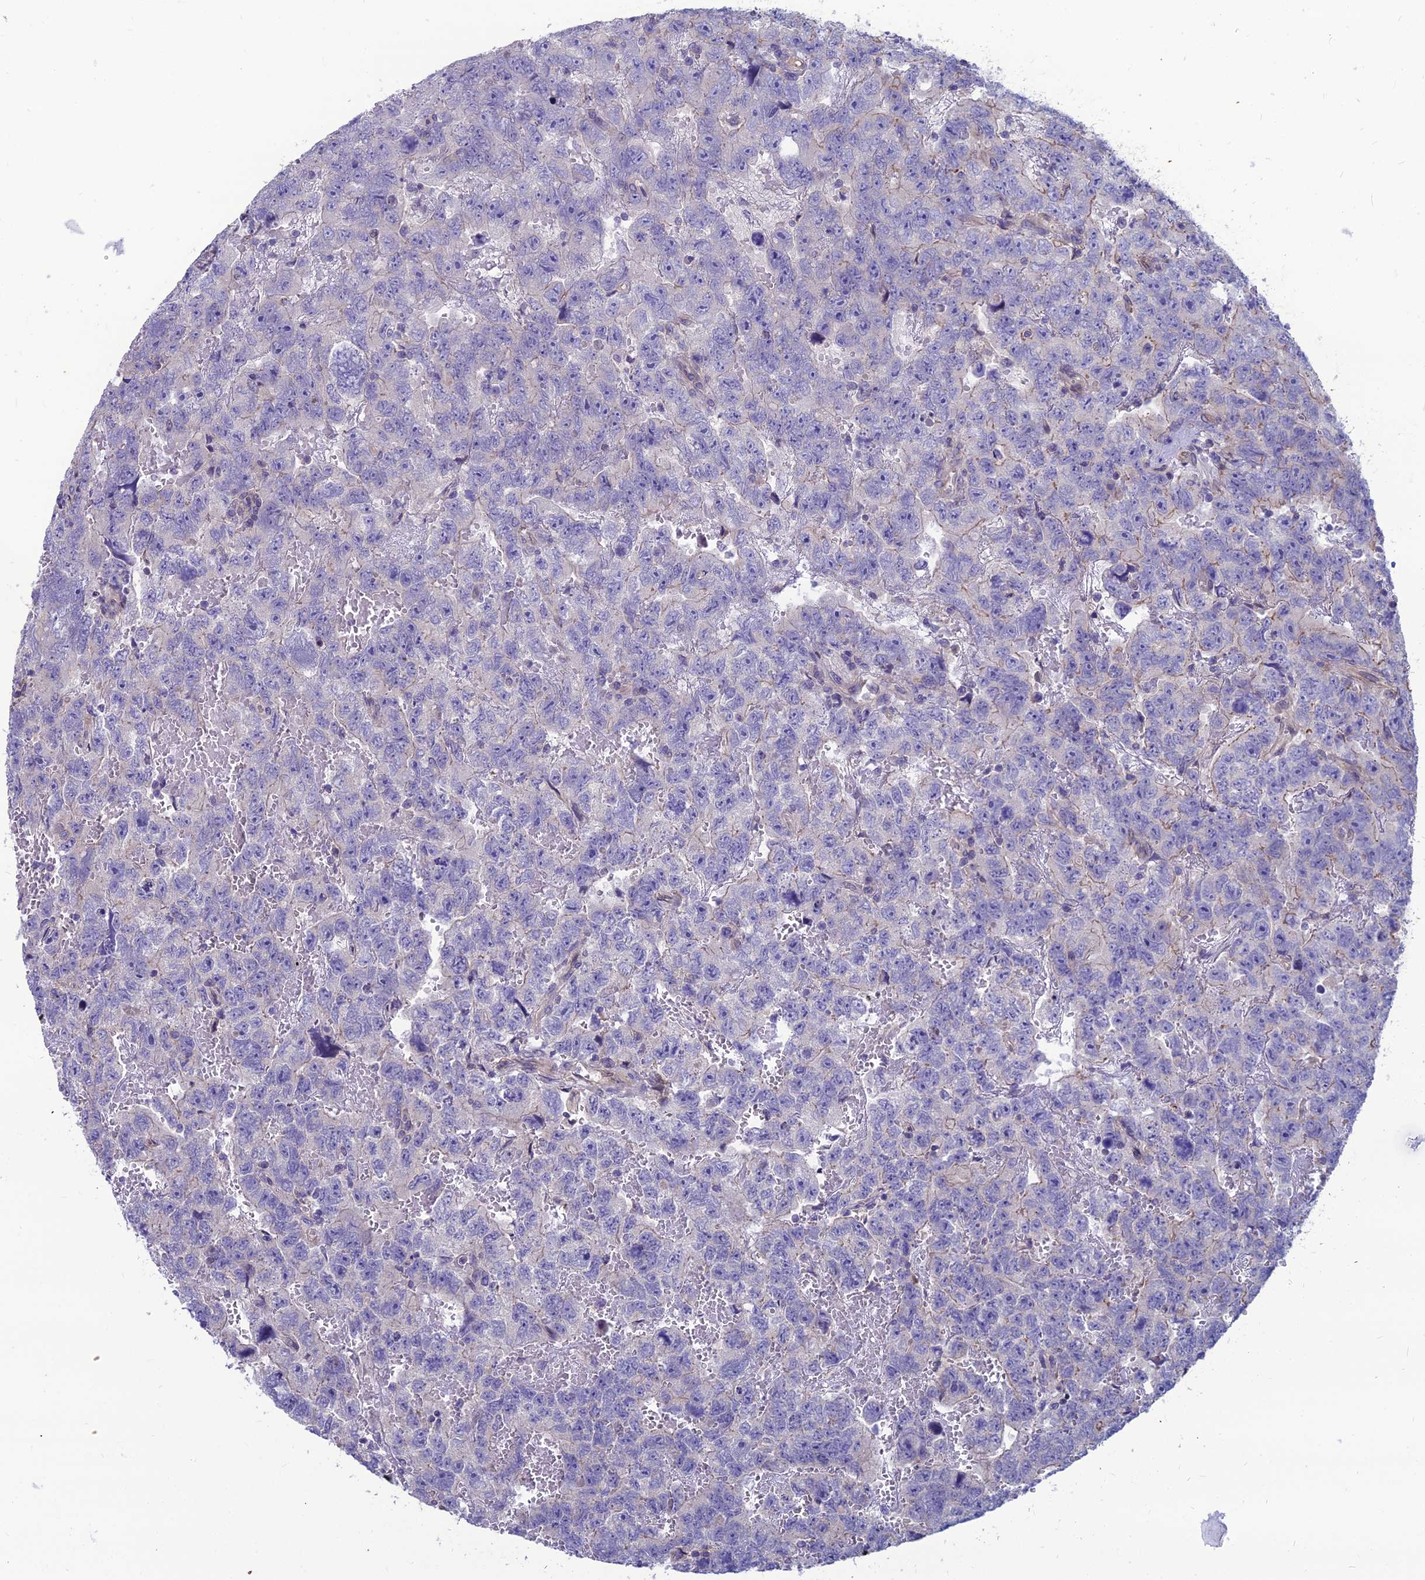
{"staining": {"intensity": "negative", "quantity": "none", "location": "none"}, "tissue": "testis cancer", "cell_type": "Tumor cells", "image_type": "cancer", "snomed": [{"axis": "morphology", "description": "Carcinoma, Embryonal, NOS"}, {"axis": "topography", "description": "Testis"}], "caption": "Tumor cells are negative for brown protein staining in testis embryonal carcinoma. (DAB (3,3'-diaminobenzidine) immunohistochemistry (IHC) with hematoxylin counter stain).", "gene": "MVD", "patient": {"sex": "male", "age": 45}}